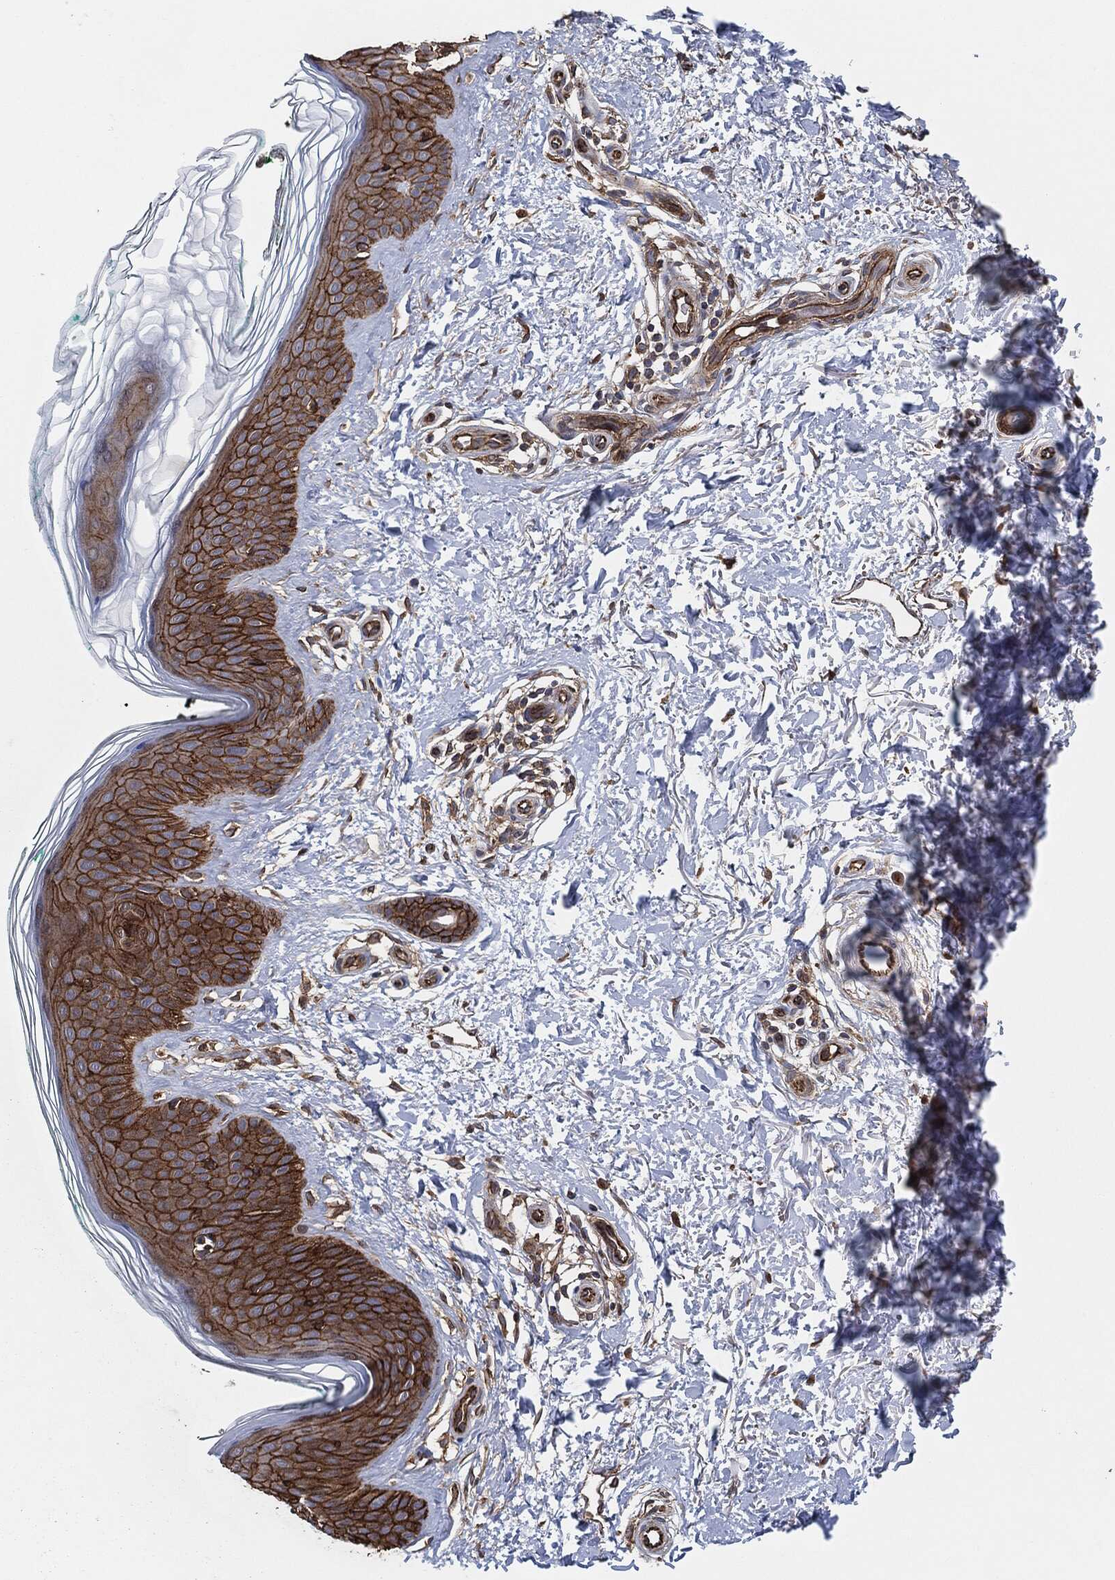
{"staining": {"intensity": "strong", "quantity": ">75%", "location": "cytoplasmic/membranous"}, "tissue": "skin", "cell_type": "Fibroblasts", "image_type": "normal", "snomed": [{"axis": "morphology", "description": "Normal tissue, NOS"}, {"axis": "morphology", "description": "Inflammation, NOS"}, {"axis": "morphology", "description": "Fibrosis, NOS"}, {"axis": "topography", "description": "Skin"}], "caption": "Strong cytoplasmic/membranous staining is identified in about >75% of fibroblasts in normal skin.", "gene": "CTNNA1", "patient": {"sex": "male", "age": 71}}